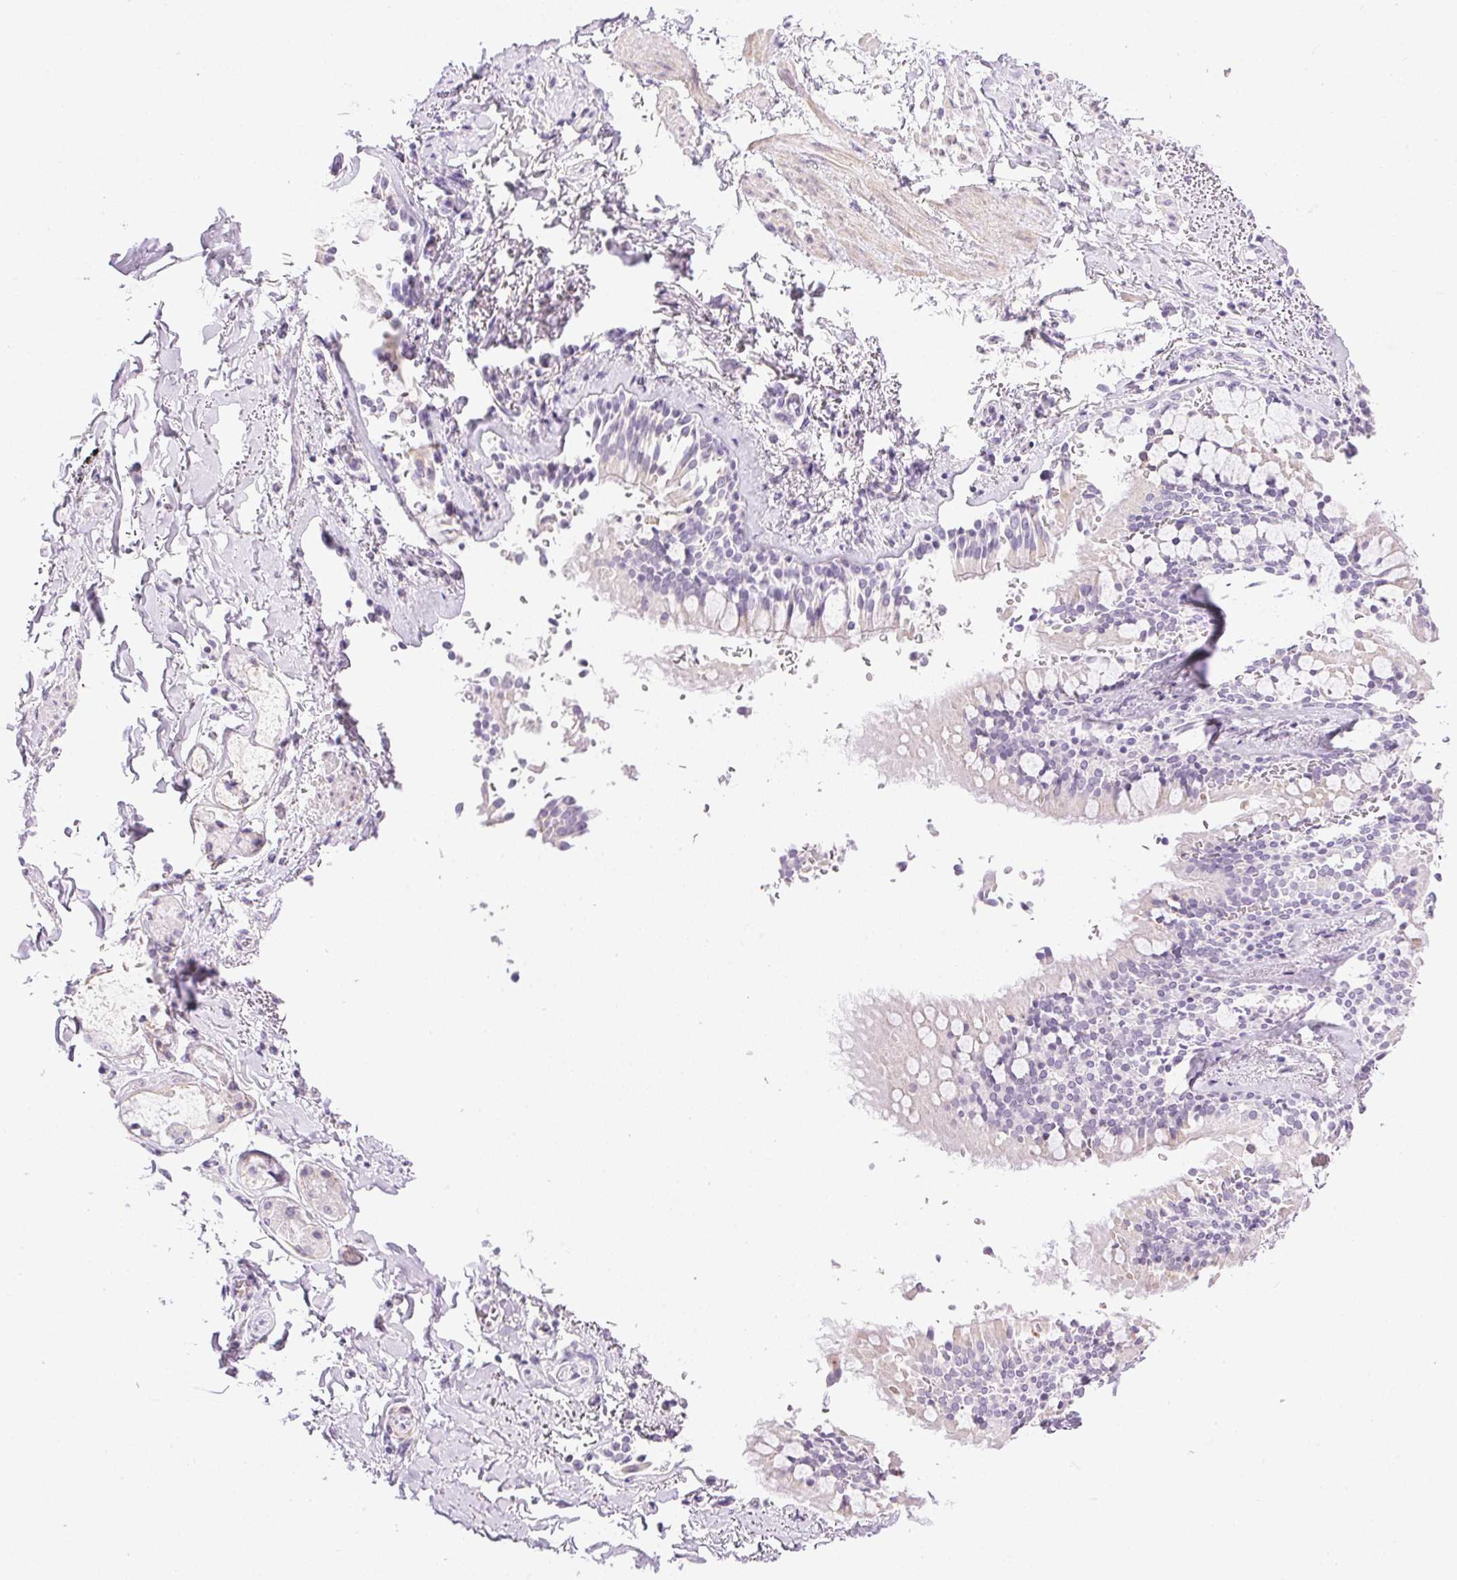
{"staining": {"intensity": "negative", "quantity": "none", "location": "none"}, "tissue": "adipose tissue", "cell_type": "Adipocytes", "image_type": "normal", "snomed": [{"axis": "morphology", "description": "Normal tissue, NOS"}, {"axis": "topography", "description": "Cartilage tissue"}, {"axis": "topography", "description": "Bronchus"}, {"axis": "topography", "description": "Peripheral nerve tissue"}], "caption": "This is a photomicrograph of immunohistochemistry (IHC) staining of normal adipose tissue, which shows no expression in adipocytes.", "gene": "CTRL", "patient": {"sex": "male", "age": 67}}